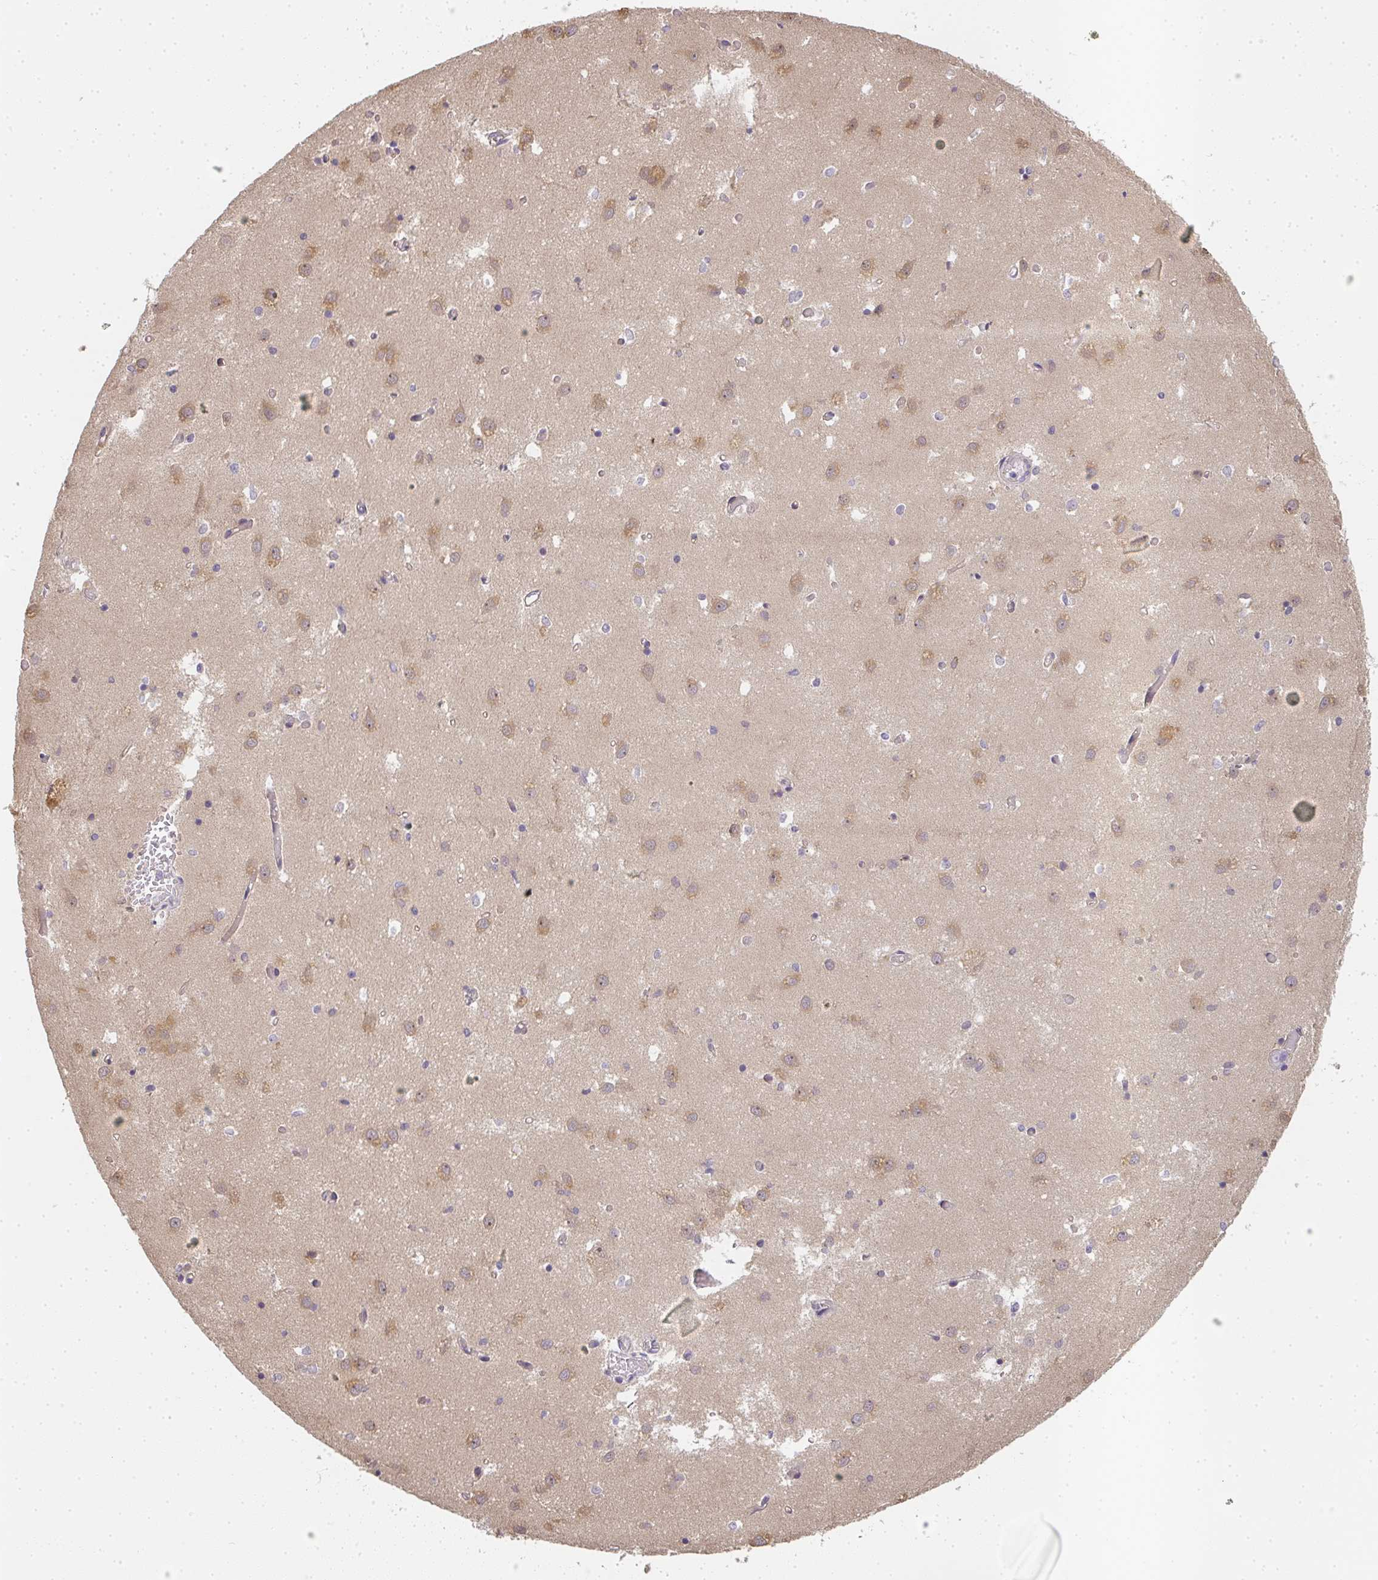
{"staining": {"intensity": "weak", "quantity": "<25%", "location": "cytoplasmic/membranous"}, "tissue": "caudate", "cell_type": "Glial cells", "image_type": "normal", "snomed": [{"axis": "morphology", "description": "Normal tissue, NOS"}, {"axis": "topography", "description": "Lateral ventricle wall"}], "caption": "IHC histopathology image of benign caudate: human caudate stained with DAB displays no significant protein expression in glial cells.", "gene": "SLC35B3", "patient": {"sex": "male", "age": 70}}